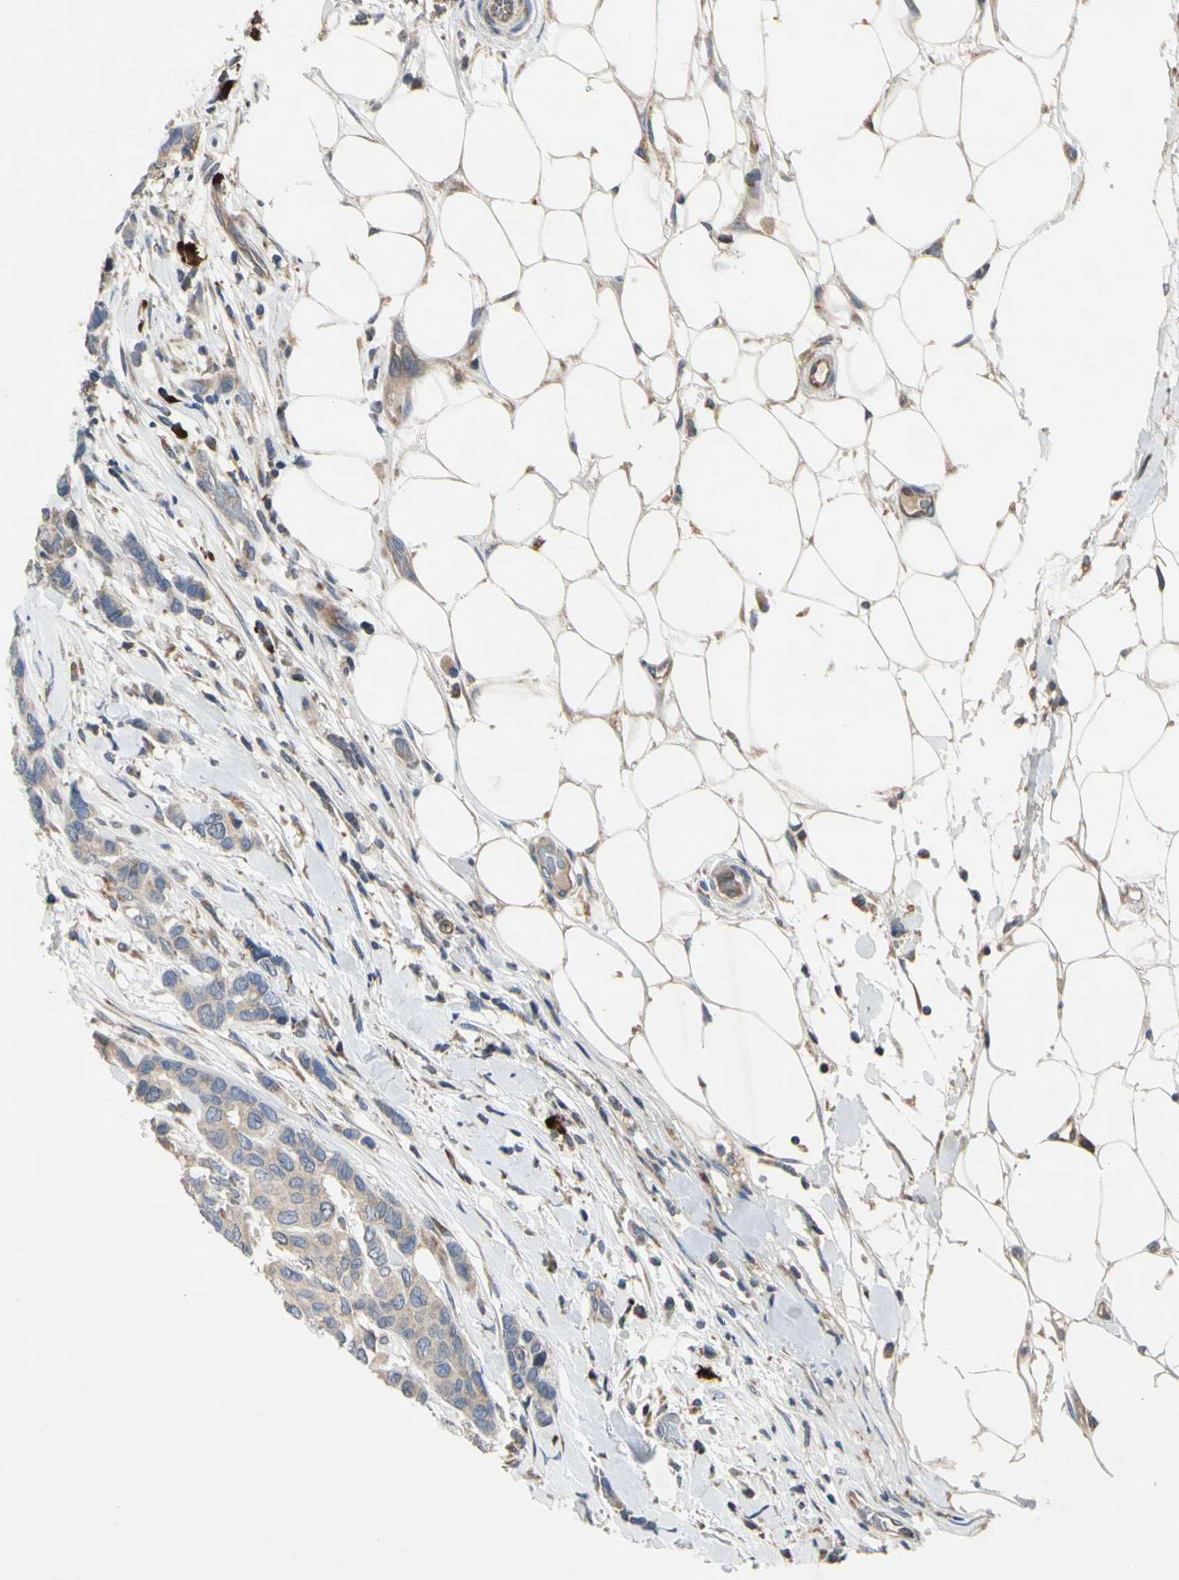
{"staining": {"intensity": "weak", "quantity": ">75%", "location": "cytoplasmic/membranous"}, "tissue": "breast cancer", "cell_type": "Tumor cells", "image_type": "cancer", "snomed": [{"axis": "morphology", "description": "Duct carcinoma"}, {"axis": "topography", "description": "Breast"}], "caption": "Human infiltrating ductal carcinoma (breast) stained for a protein (brown) reveals weak cytoplasmic/membranous positive expression in about >75% of tumor cells.", "gene": "MMEL1", "patient": {"sex": "female", "age": 87}}